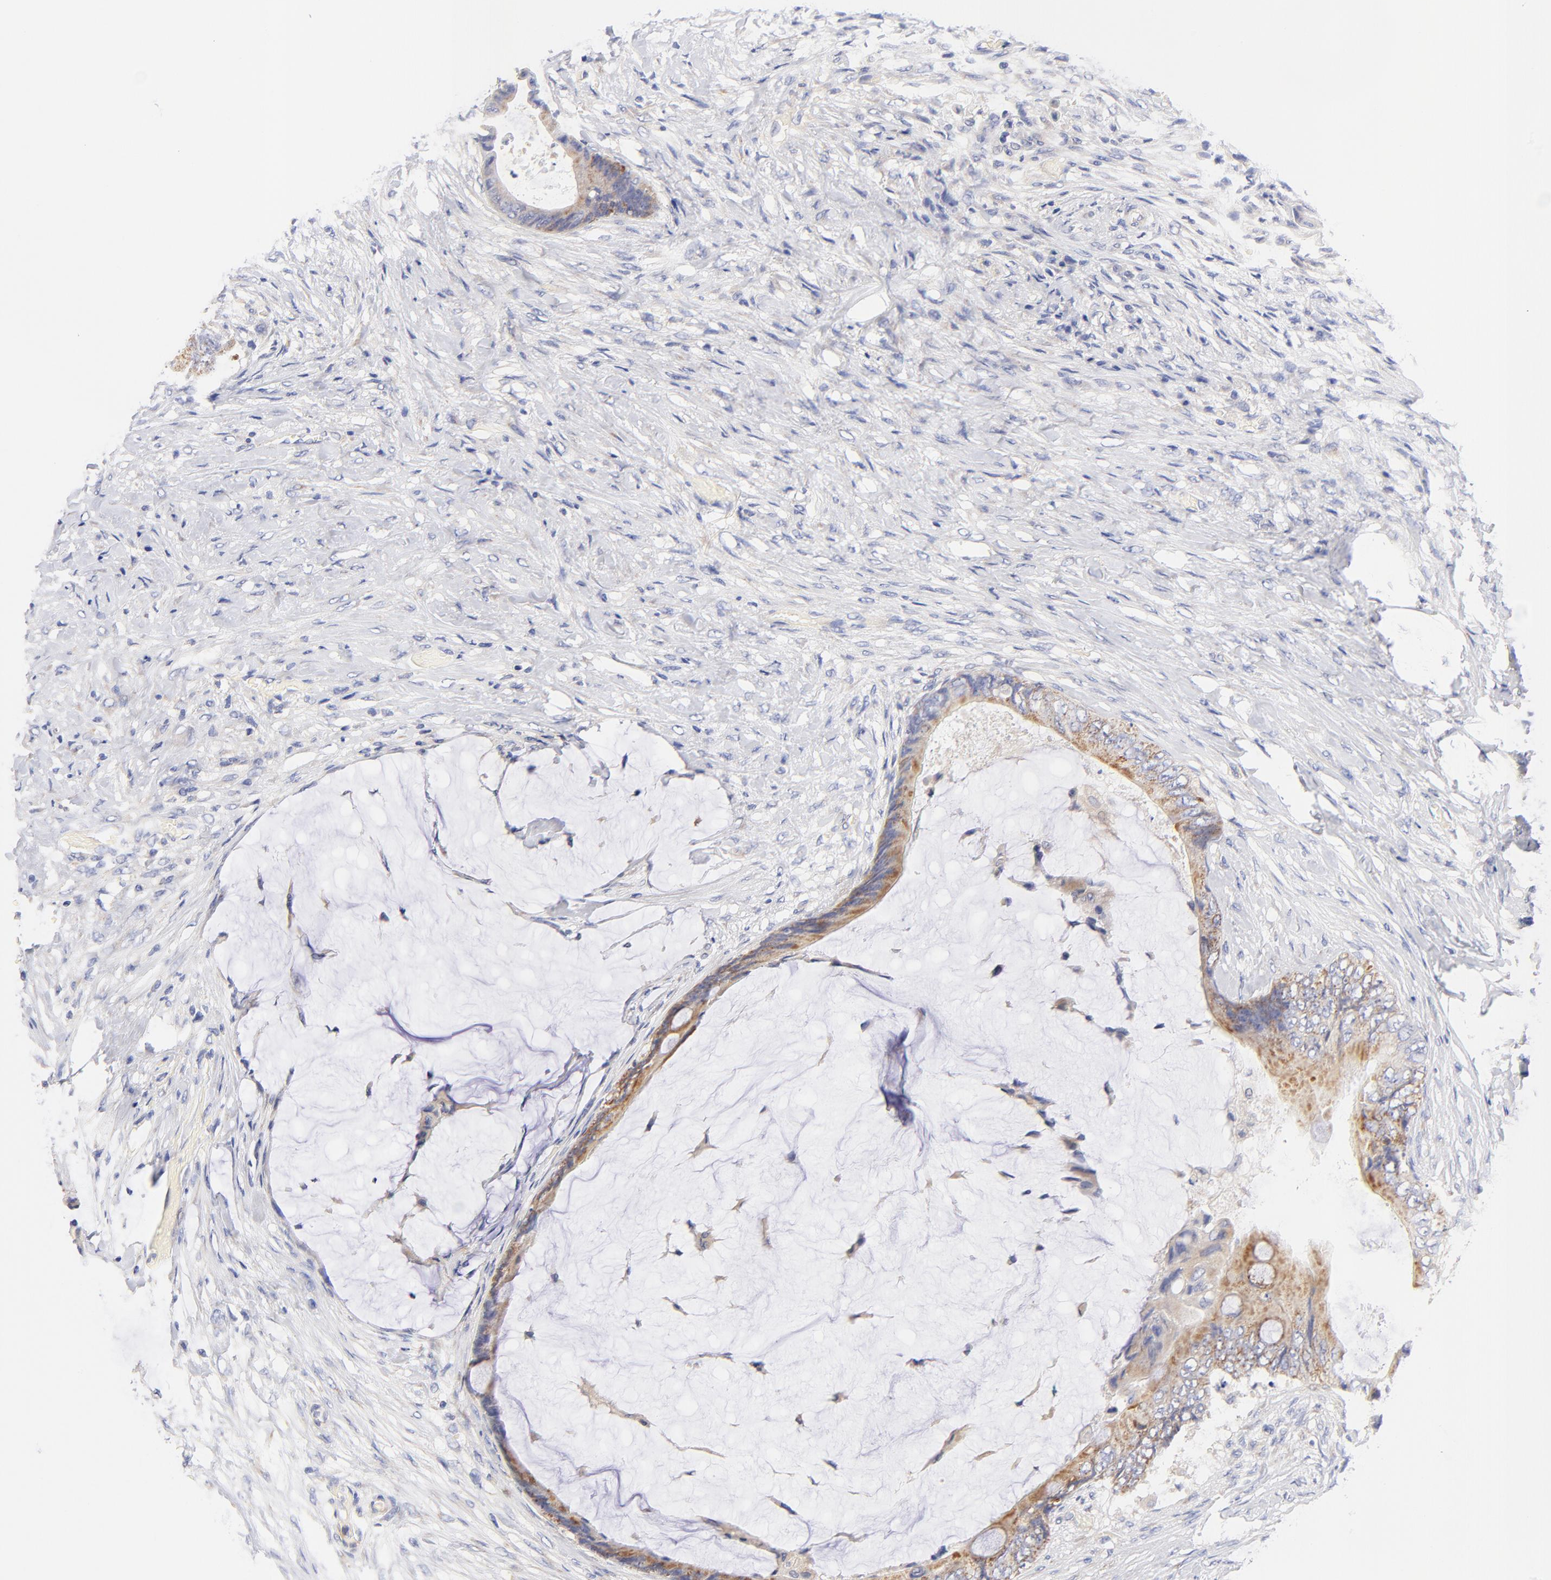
{"staining": {"intensity": "moderate", "quantity": "25%-75%", "location": "cytoplasmic/membranous"}, "tissue": "colorectal cancer", "cell_type": "Tumor cells", "image_type": "cancer", "snomed": [{"axis": "morphology", "description": "Normal tissue, NOS"}, {"axis": "morphology", "description": "Adenocarcinoma, NOS"}, {"axis": "topography", "description": "Rectum"}, {"axis": "topography", "description": "Peripheral nerve tissue"}], "caption": "A histopathology image showing moderate cytoplasmic/membranous positivity in approximately 25%-75% of tumor cells in adenocarcinoma (colorectal), as visualized by brown immunohistochemical staining.", "gene": "HS3ST1", "patient": {"sex": "female", "age": 77}}